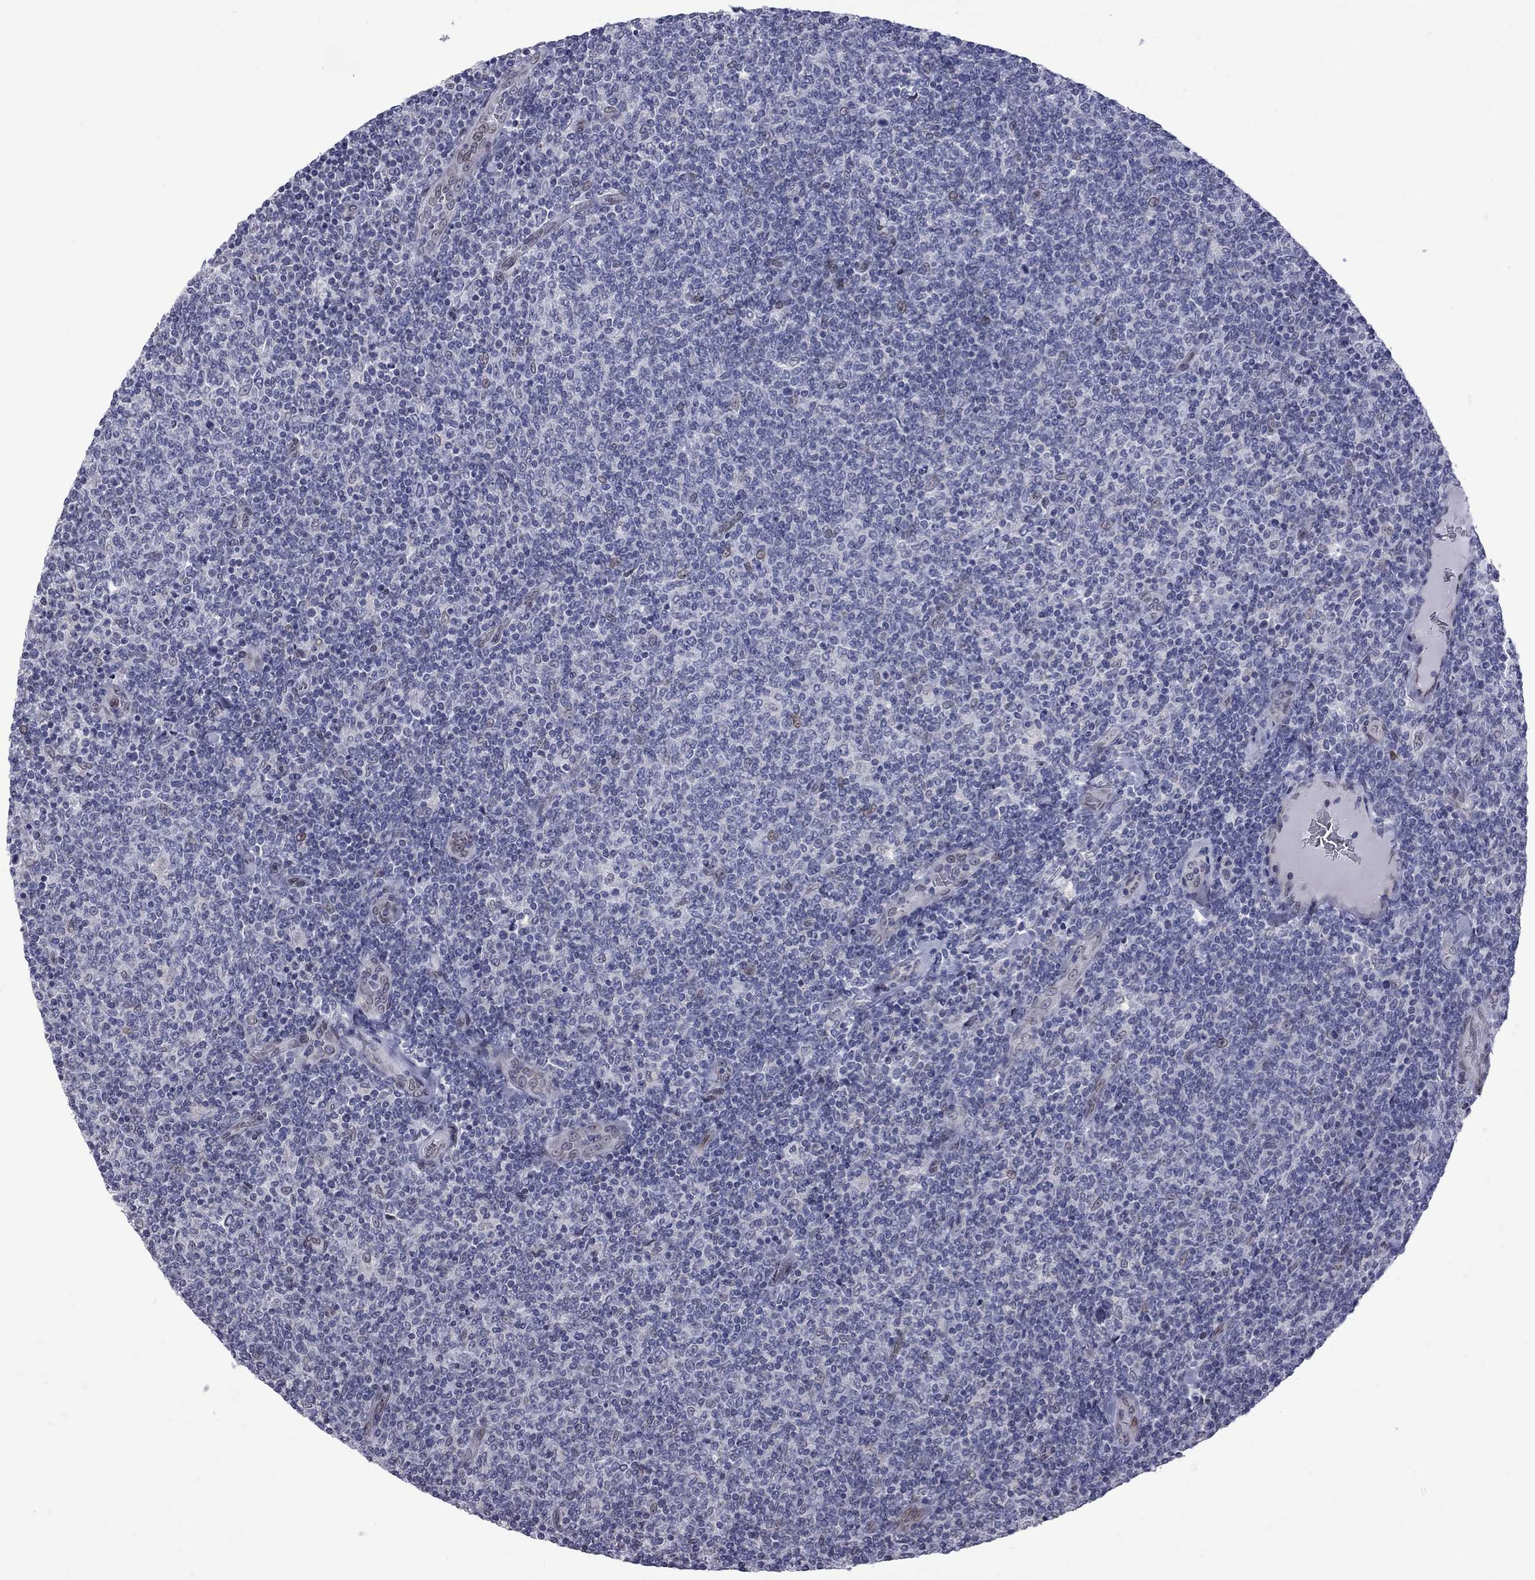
{"staining": {"intensity": "negative", "quantity": "none", "location": "none"}, "tissue": "lymphoma", "cell_type": "Tumor cells", "image_type": "cancer", "snomed": [{"axis": "morphology", "description": "Malignant lymphoma, non-Hodgkin's type, Low grade"}, {"axis": "topography", "description": "Lymph node"}], "caption": "High power microscopy histopathology image of an IHC micrograph of lymphoma, revealing no significant staining in tumor cells.", "gene": "CLTCL1", "patient": {"sex": "male", "age": 52}}